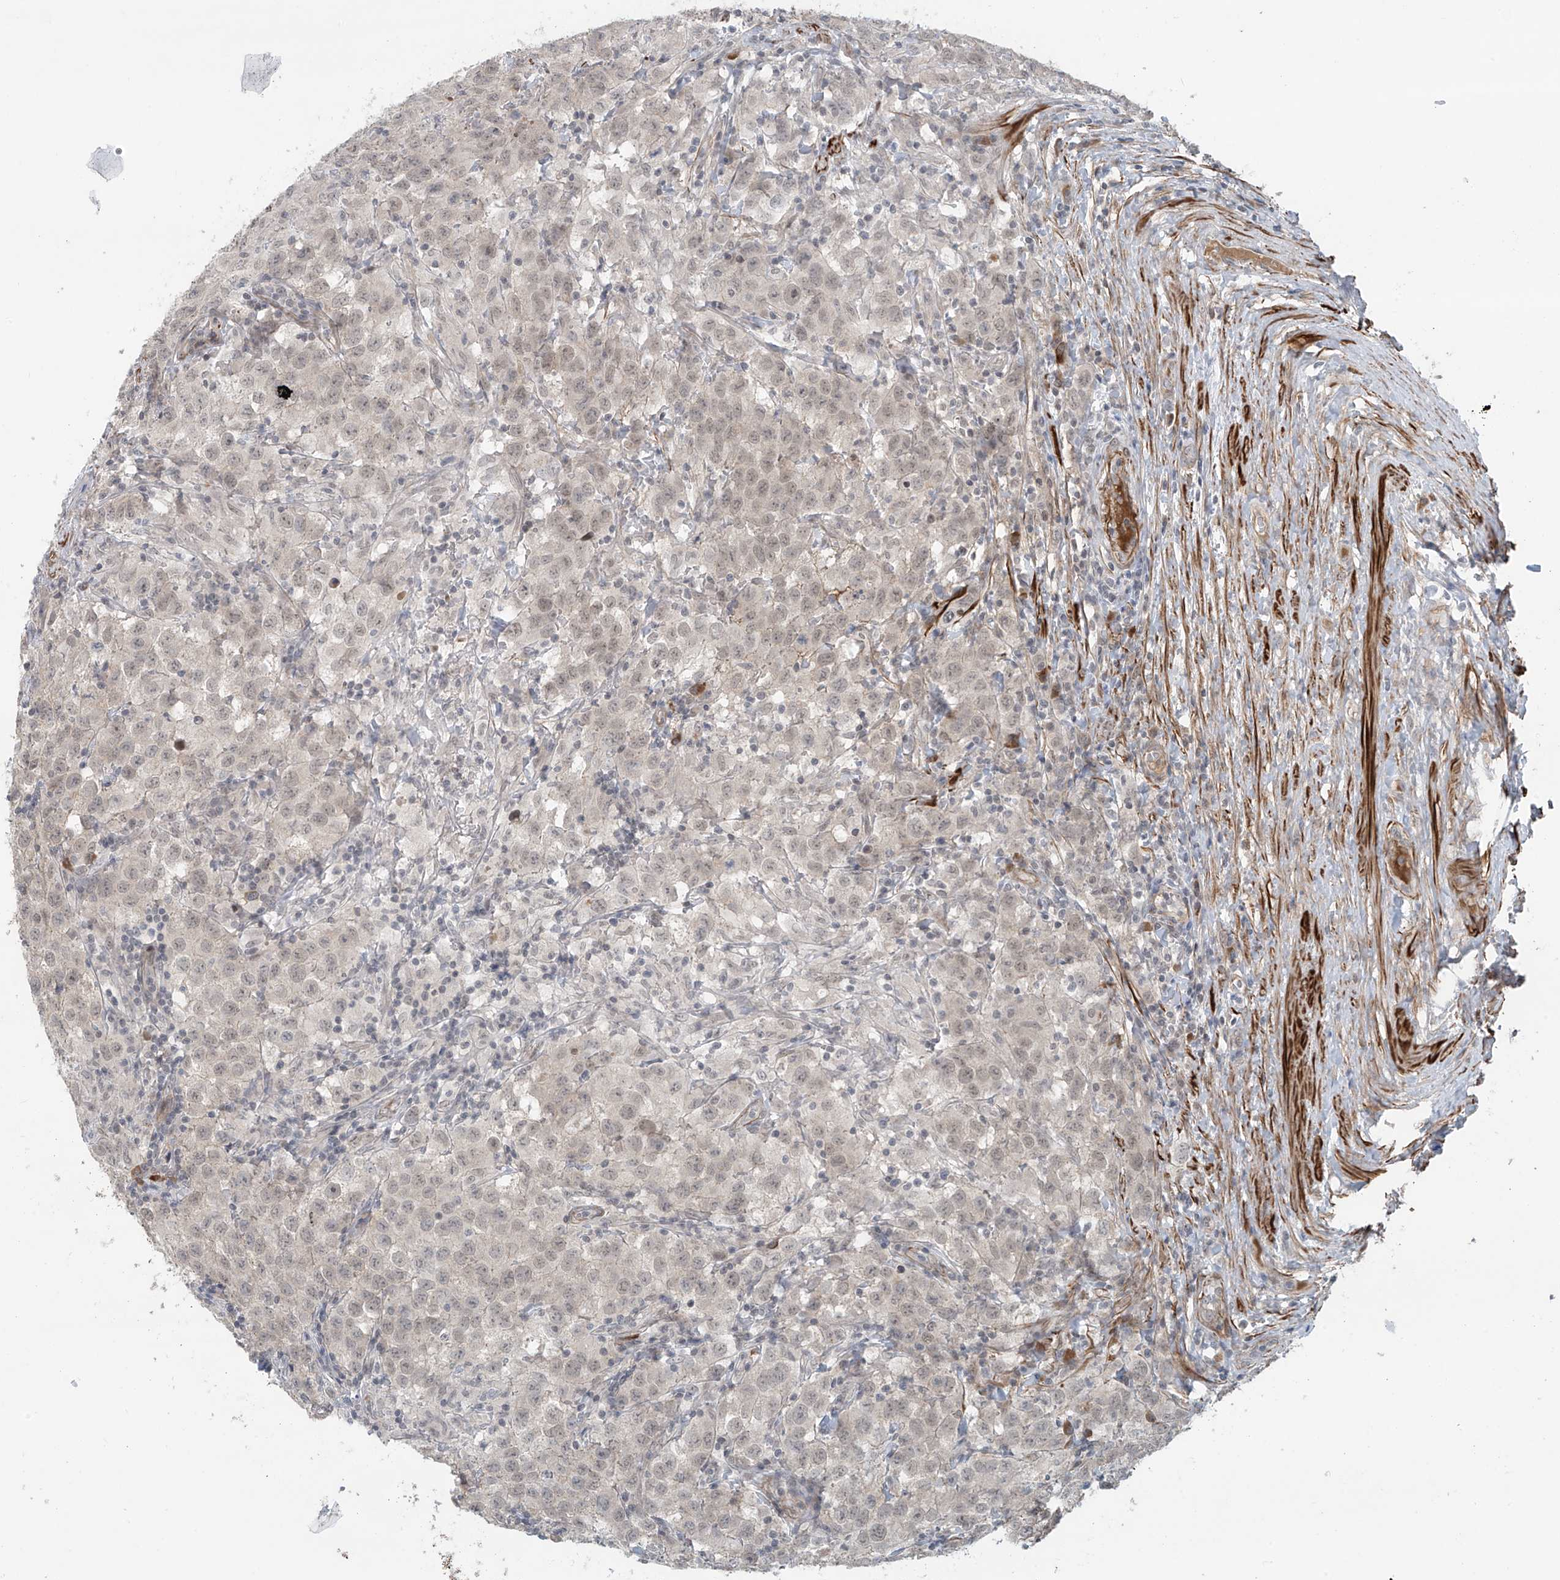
{"staining": {"intensity": "negative", "quantity": "none", "location": "none"}, "tissue": "testis cancer", "cell_type": "Tumor cells", "image_type": "cancer", "snomed": [{"axis": "morphology", "description": "Seminoma, NOS"}, {"axis": "morphology", "description": "Carcinoma, Embryonal, NOS"}, {"axis": "topography", "description": "Testis"}], "caption": "Testis cancer stained for a protein using immunohistochemistry displays no expression tumor cells.", "gene": "RASGEF1A", "patient": {"sex": "male", "age": 43}}